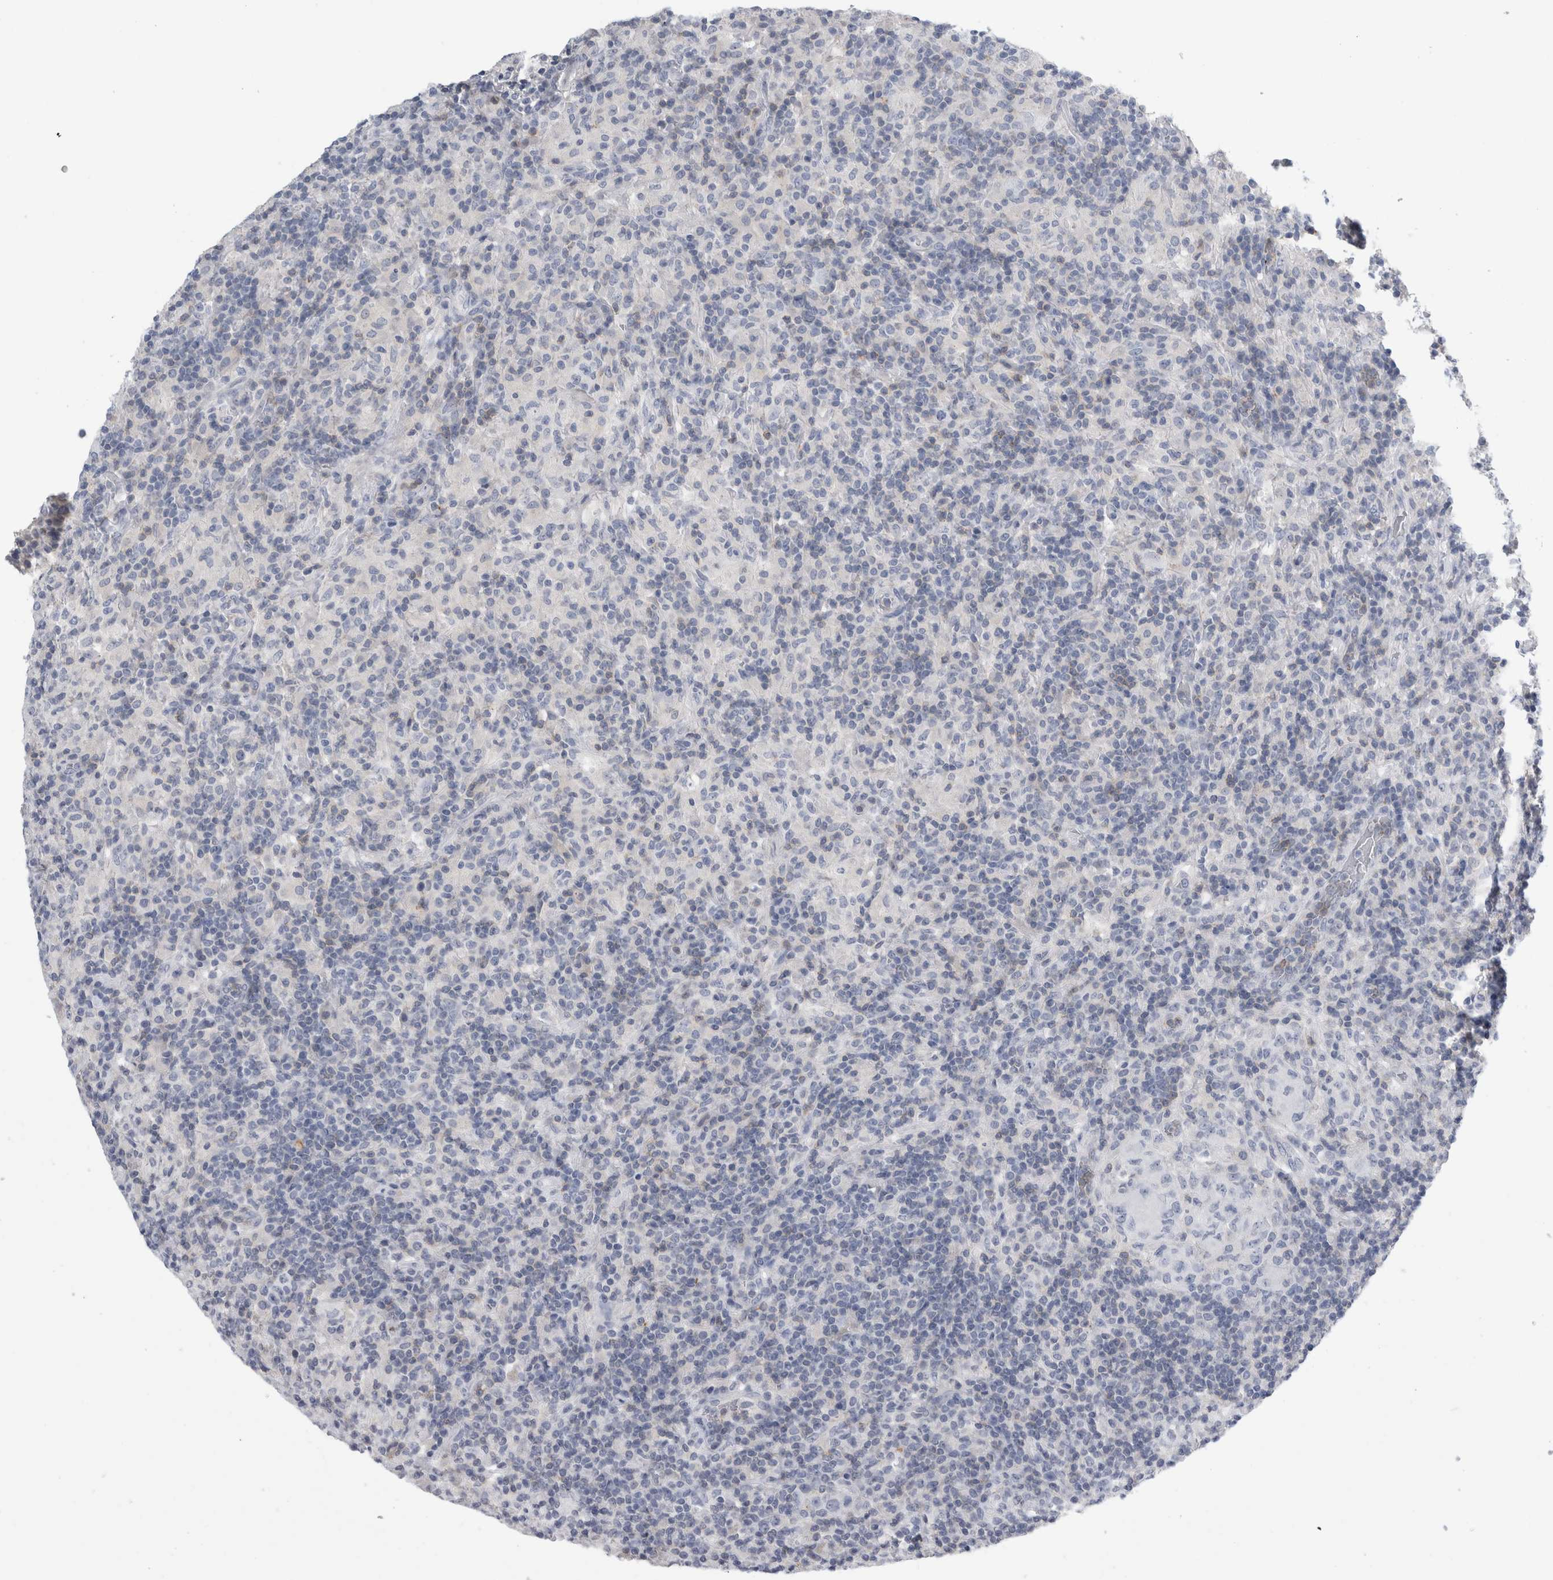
{"staining": {"intensity": "negative", "quantity": "none", "location": "none"}, "tissue": "lymphoma", "cell_type": "Tumor cells", "image_type": "cancer", "snomed": [{"axis": "morphology", "description": "Hodgkin's disease, NOS"}, {"axis": "topography", "description": "Lymph node"}], "caption": "IHC micrograph of neoplastic tissue: lymphoma stained with DAB reveals no significant protein staining in tumor cells.", "gene": "ANKFY1", "patient": {"sex": "male", "age": 70}}